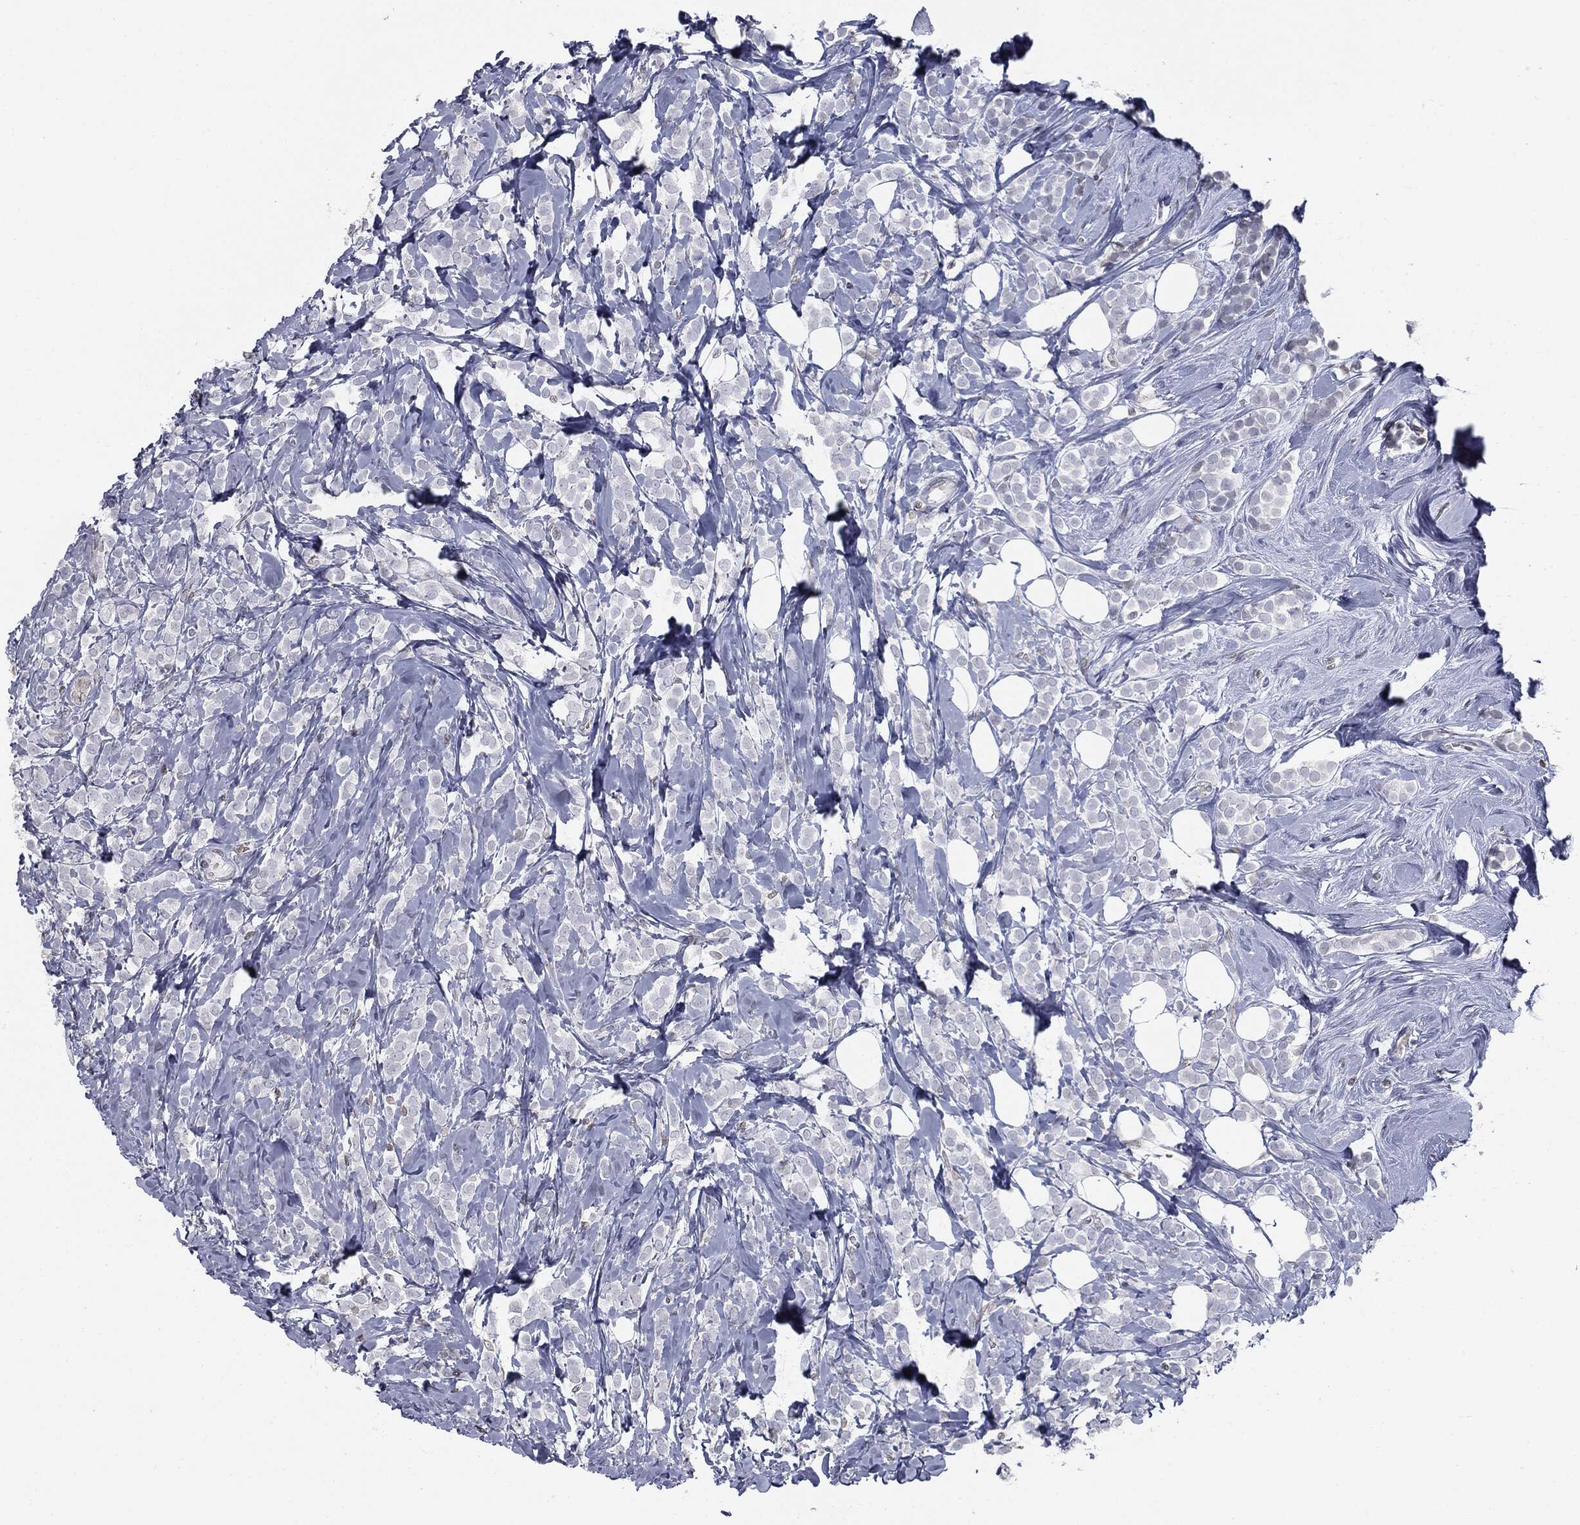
{"staining": {"intensity": "weak", "quantity": "<25%", "location": "nuclear"}, "tissue": "breast cancer", "cell_type": "Tumor cells", "image_type": "cancer", "snomed": [{"axis": "morphology", "description": "Lobular carcinoma"}, {"axis": "topography", "description": "Breast"}], "caption": "High power microscopy micrograph of an immunohistochemistry (IHC) micrograph of lobular carcinoma (breast), revealing no significant expression in tumor cells.", "gene": "ALDOB", "patient": {"sex": "female", "age": 49}}